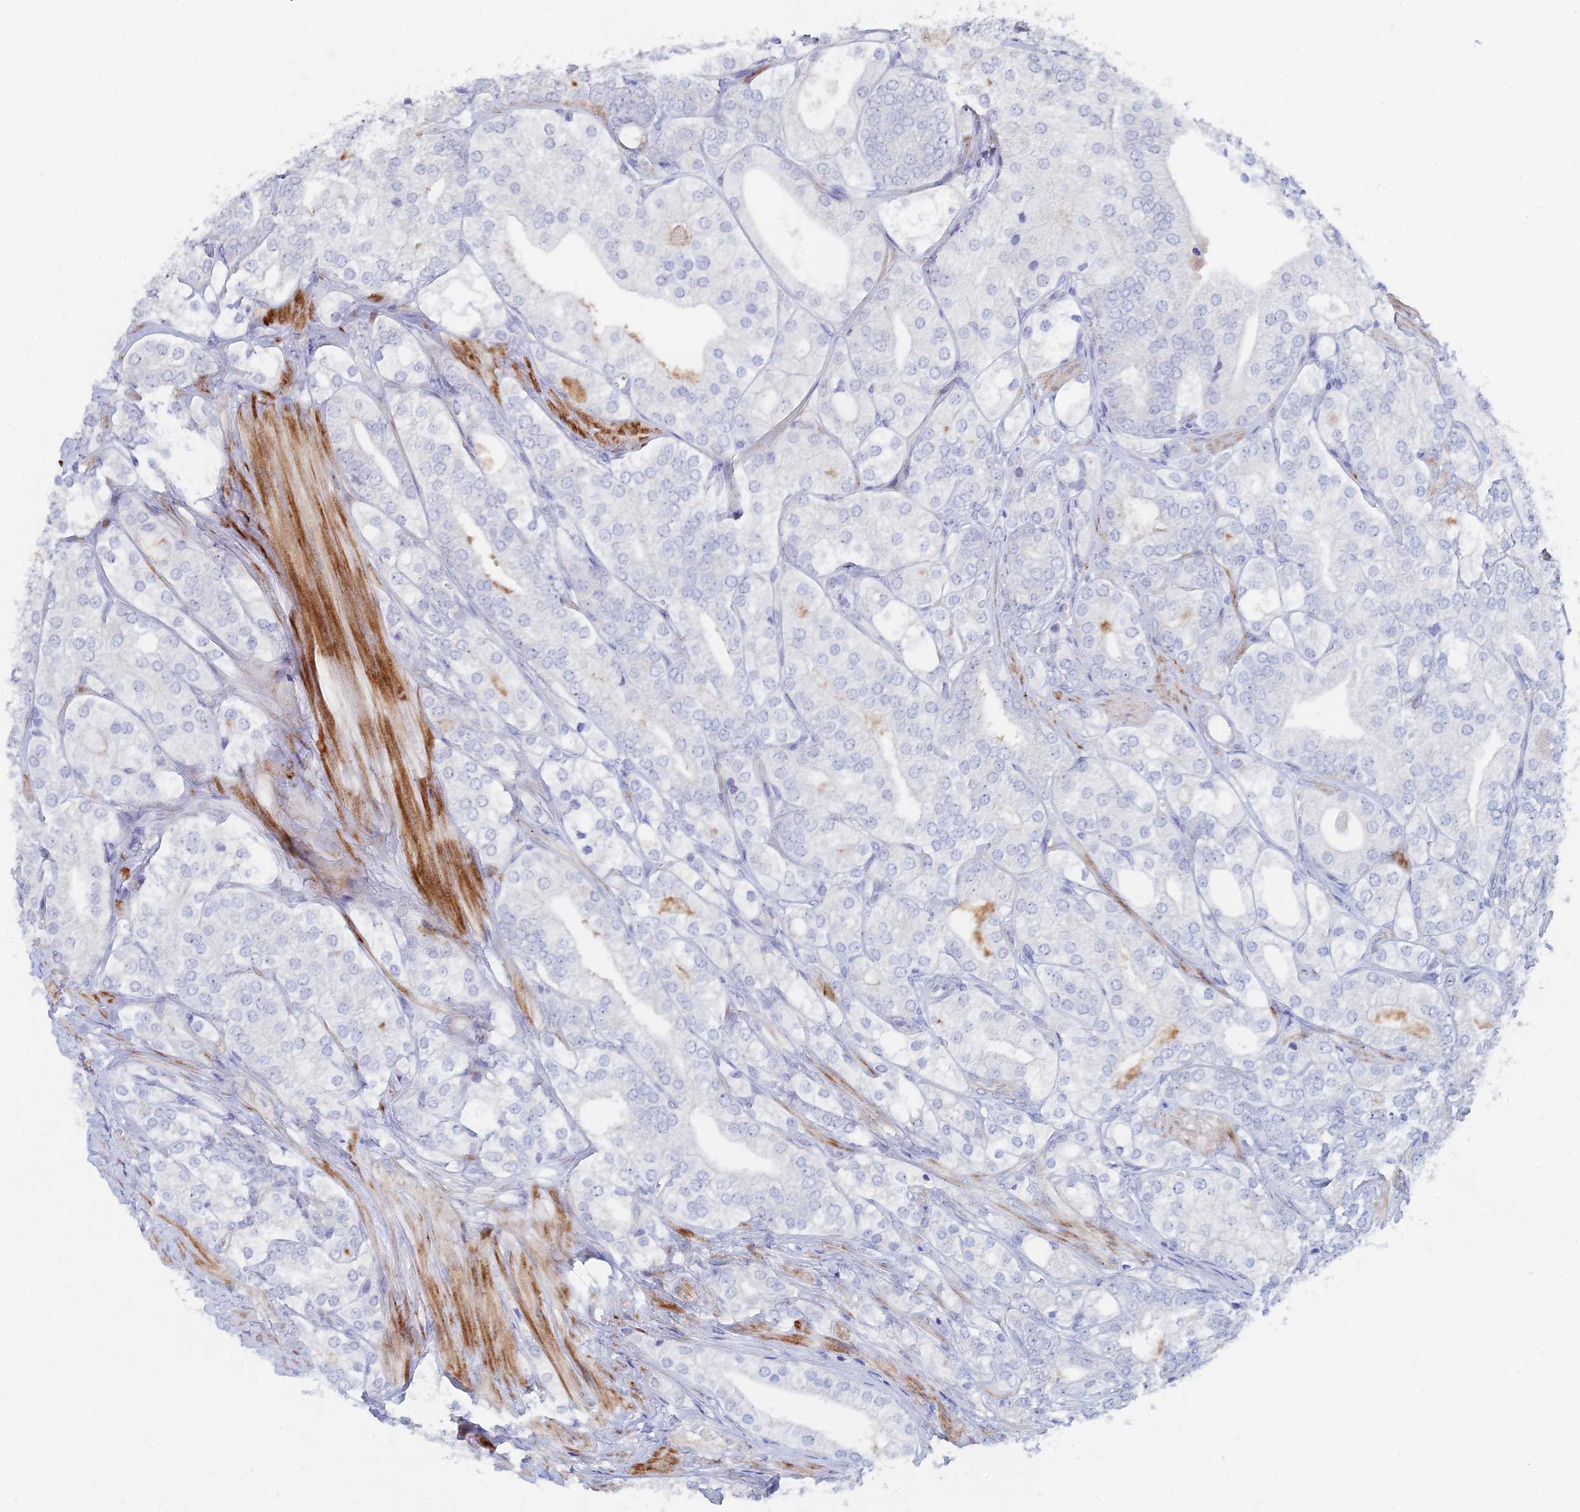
{"staining": {"intensity": "negative", "quantity": "none", "location": "none"}, "tissue": "prostate cancer", "cell_type": "Tumor cells", "image_type": "cancer", "snomed": [{"axis": "morphology", "description": "Adenocarcinoma, High grade"}, {"axis": "topography", "description": "Prostate"}], "caption": "Immunohistochemistry (IHC) histopathology image of neoplastic tissue: human prostate high-grade adenocarcinoma stained with DAB (3,3'-diaminobenzidine) reveals no significant protein staining in tumor cells.", "gene": "DRGX", "patient": {"sex": "male", "age": 50}}